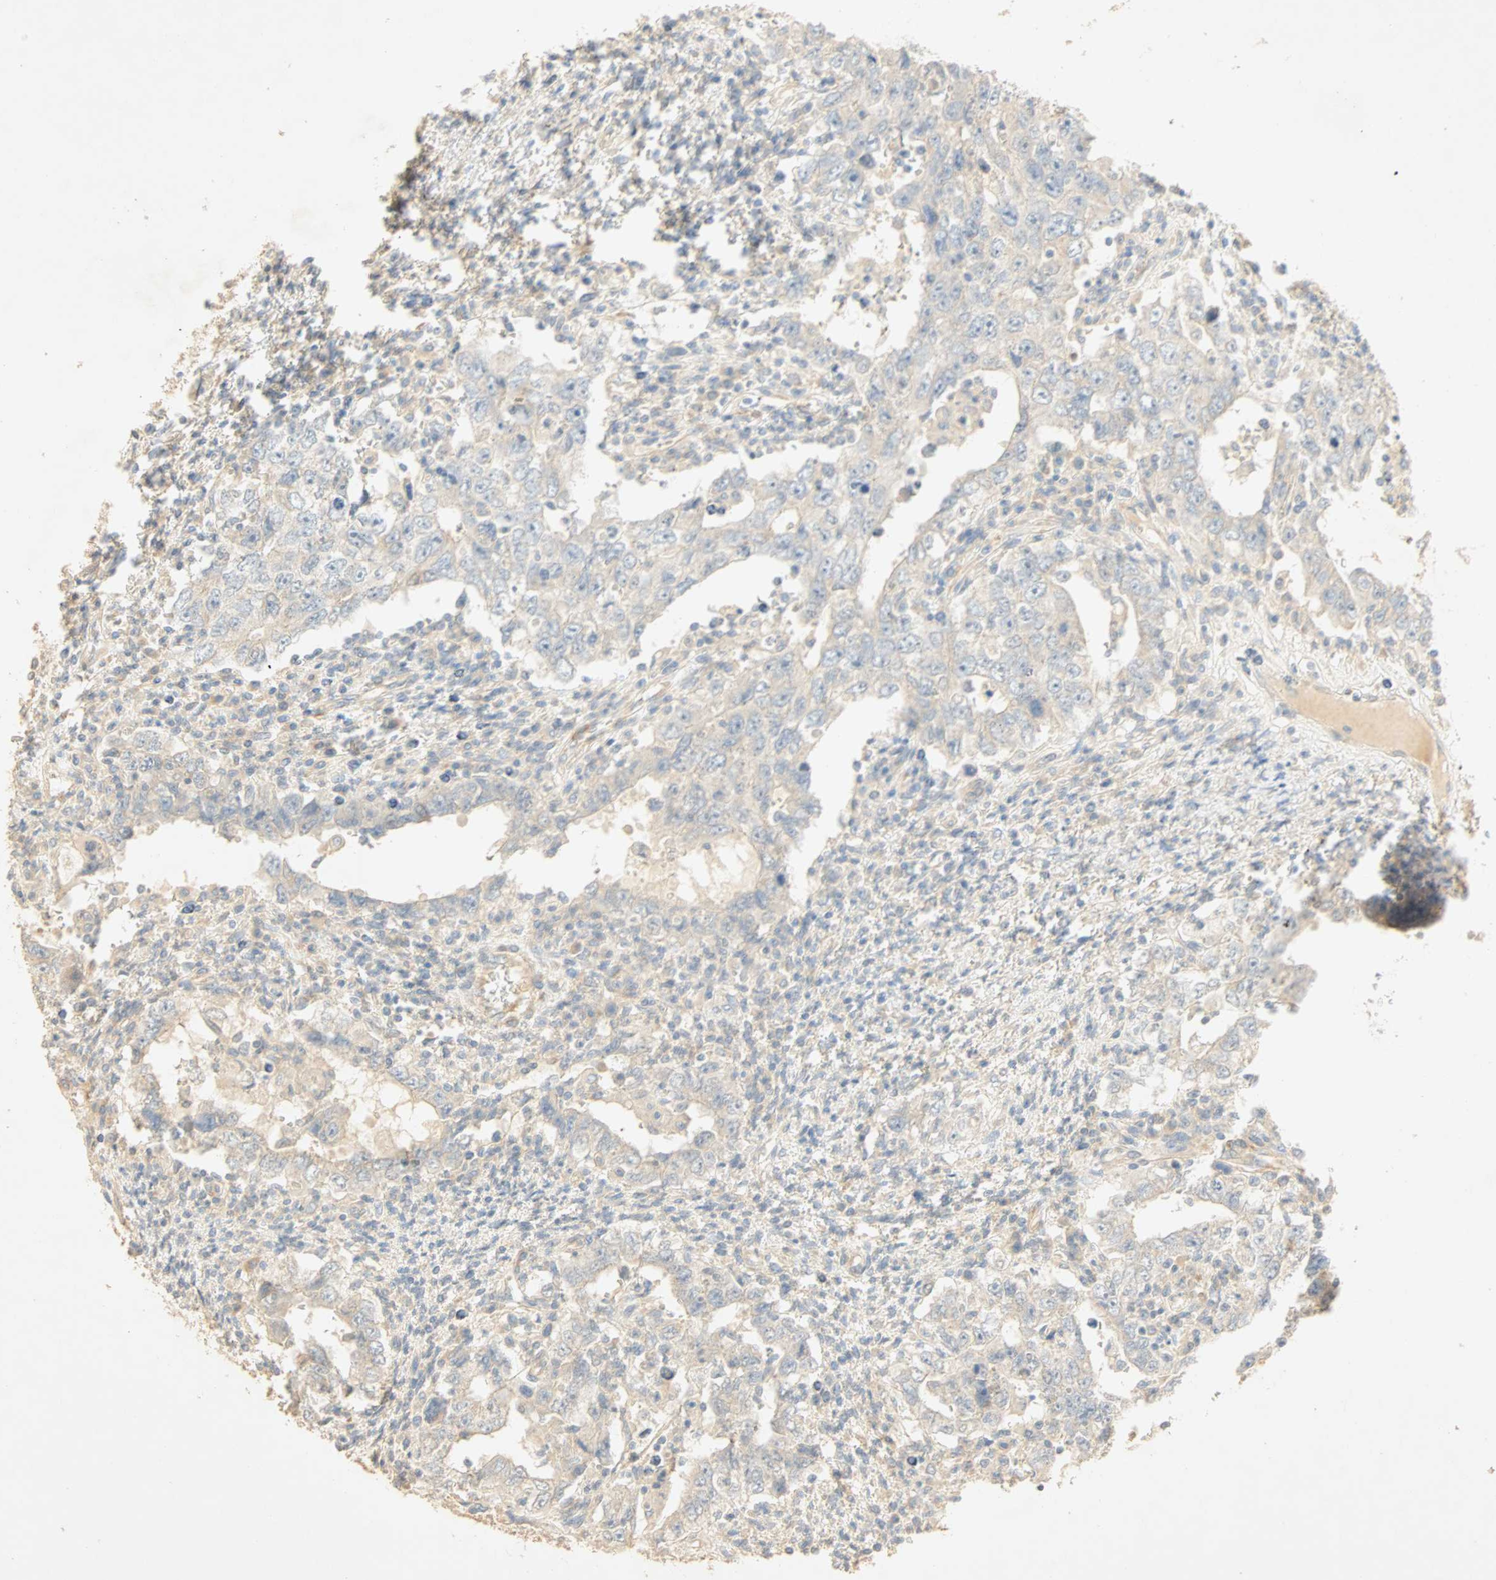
{"staining": {"intensity": "weak", "quantity": "<25%", "location": "cytoplasmic/membranous"}, "tissue": "testis cancer", "cell_type": "Tumor cells", "image_type": "cancer", "snomed": [{"axis": "morphology", "description": "Carcinoma, Embryonal, NOS"}, {"axis": "topography", "description": "Testis"}], "caption": "IHC image of neoplastic tissue: human testis embryonal carcinoma stained with DAB (3,3'-diaminobenzidine) shows no significant protein positivity in tumor cells. (Brightfield microscopy of DAB (3,3'-diaminobenzidine) immunohistochemistry (IHC) at high magnification).", "gene": "SELENBP1", "patient": {"sex": "male", "age": 26}}